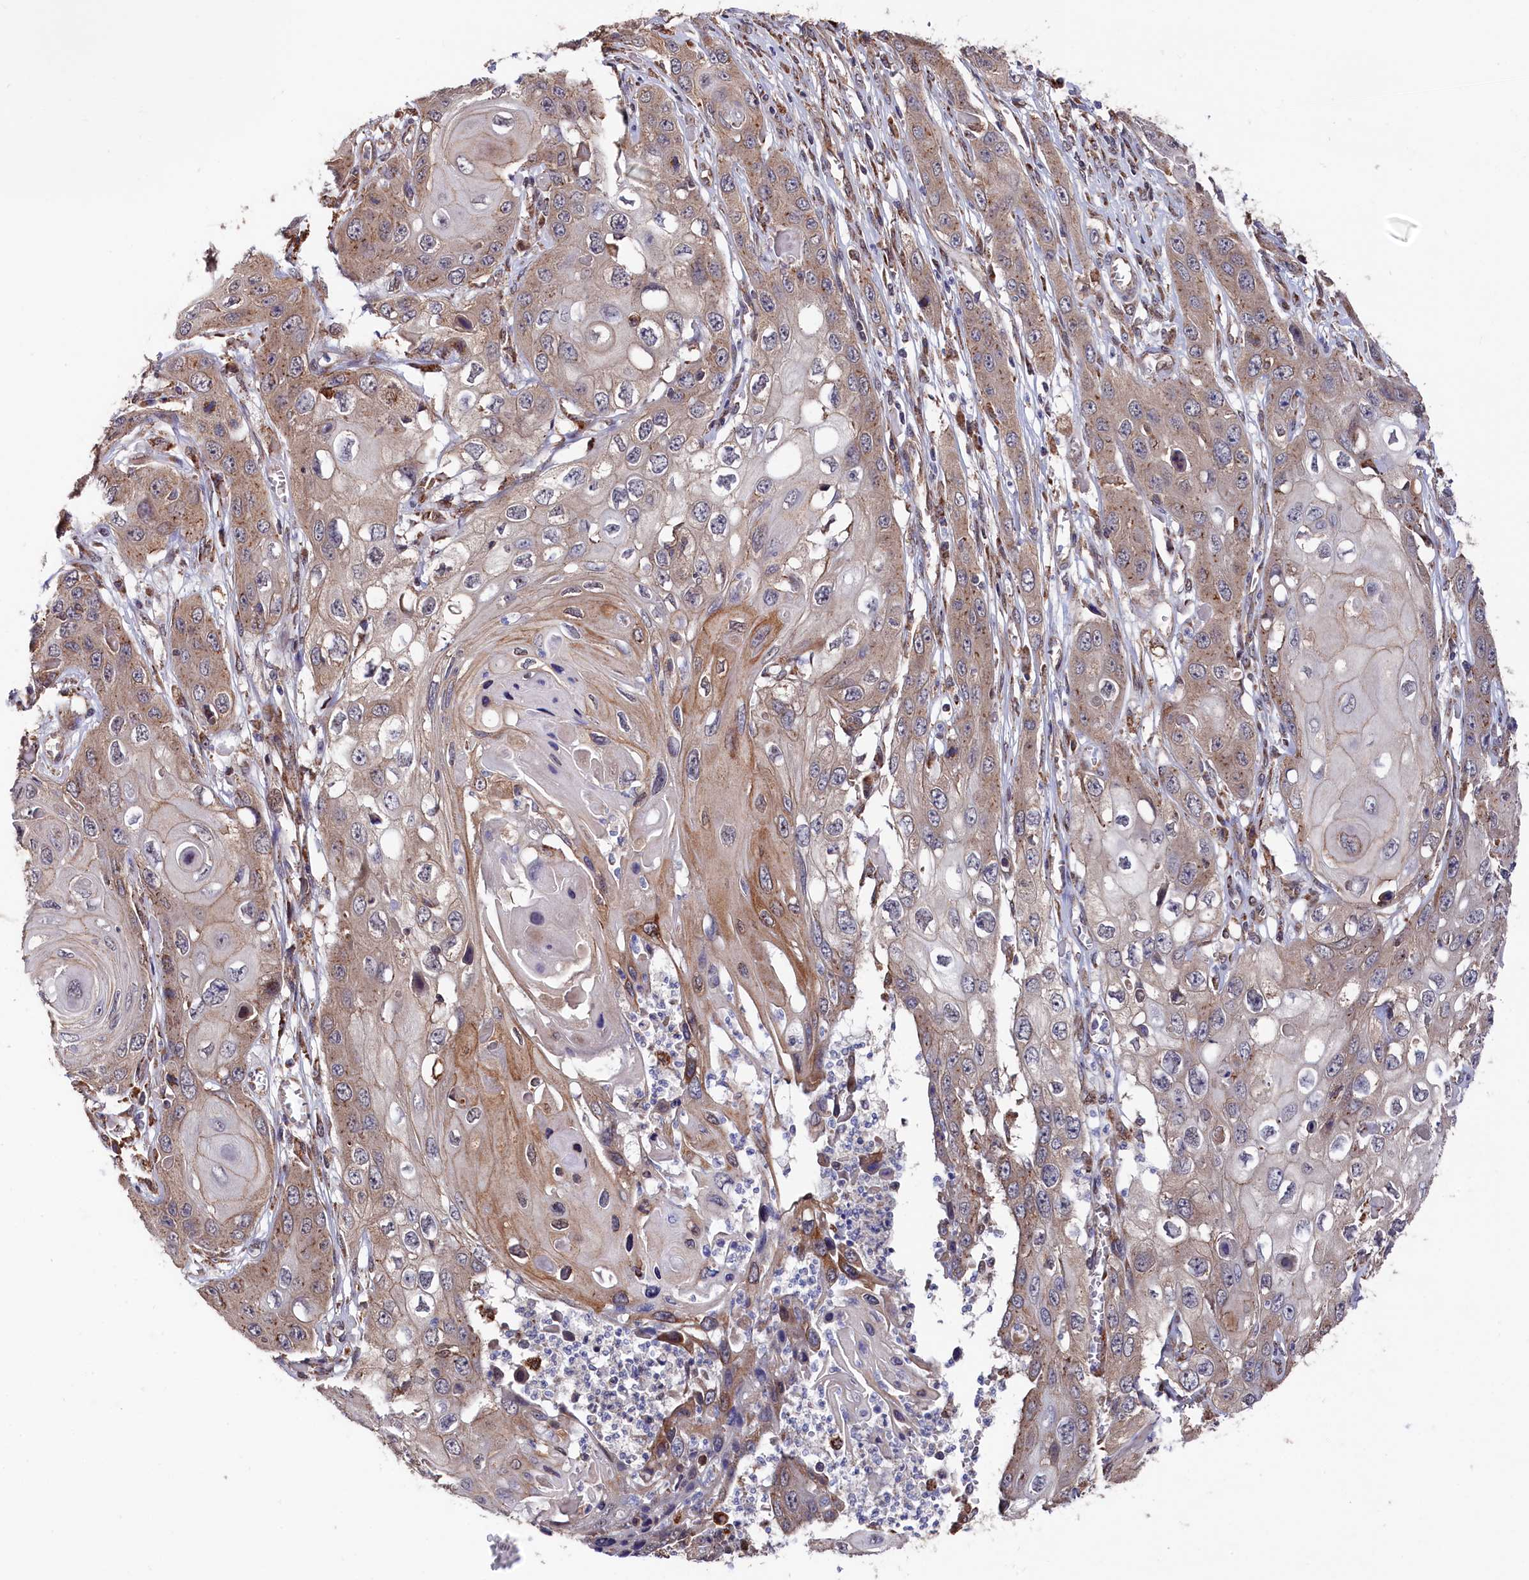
{"staining": {"intensity": "weak", "quantity": ">75%", "location": "cytoplasmic/membranous"}, "tissue": "skin cancer", "cell_type": "Tumor cells", "image_type": "cancer", "snomed": [{"axis": "morphology", "description": "Squamous cell carcinoma, NOS"}, {"axis": "topography", "description": "Skin"}], "caption": "Immunohistochemical staining of human skin cancer (squamous cell carcinoma) shows low levels of weak cytoplasmic/membranous protein staining in approximately >75% of tumor cells. (Stains: DAB in brown, nuclei in blue, Microscopy: brightfield microscopy at high magnification).", "gene": "SLC12A4", "patient": {"sex": "male", "age": 55}}